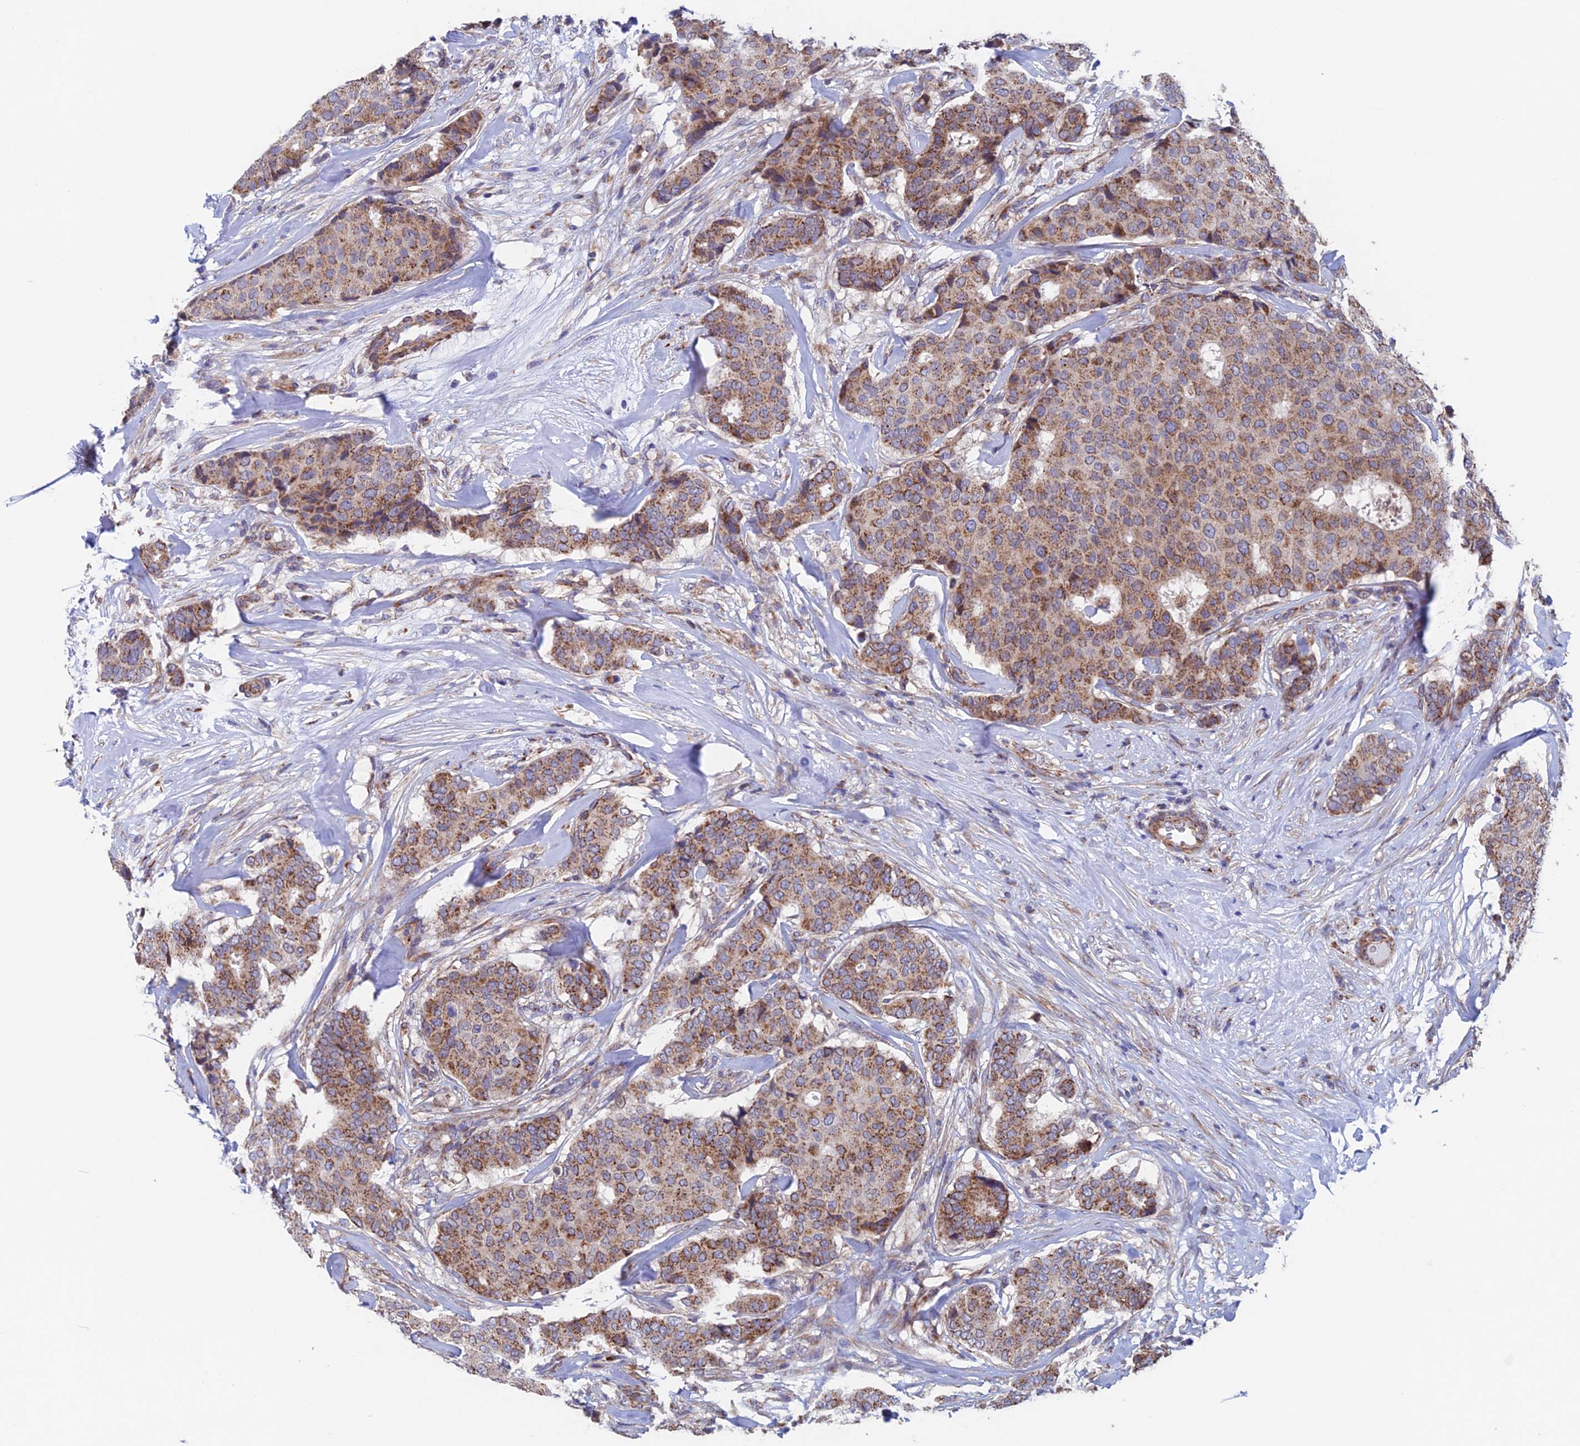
{"staining": {"intensity": "moderate", "quantity": ">75%", "location": "cytoplasmic/membranous"}, "tissue": "breast cancer", "cell_type": "Tumor cells", "image_type": "cancer", "snomed": [{"axis": "morphology", "description": "Duct carcinoma"}, {"axis": "topography", "description": "Breast"}], "caption": "A brown stain shows moderate cytoplasmic/membranous staining of a protein in human breast cancer tumor cells.", "gene": "MRPL1", "patient": {"sex": "female", "age": 75}}